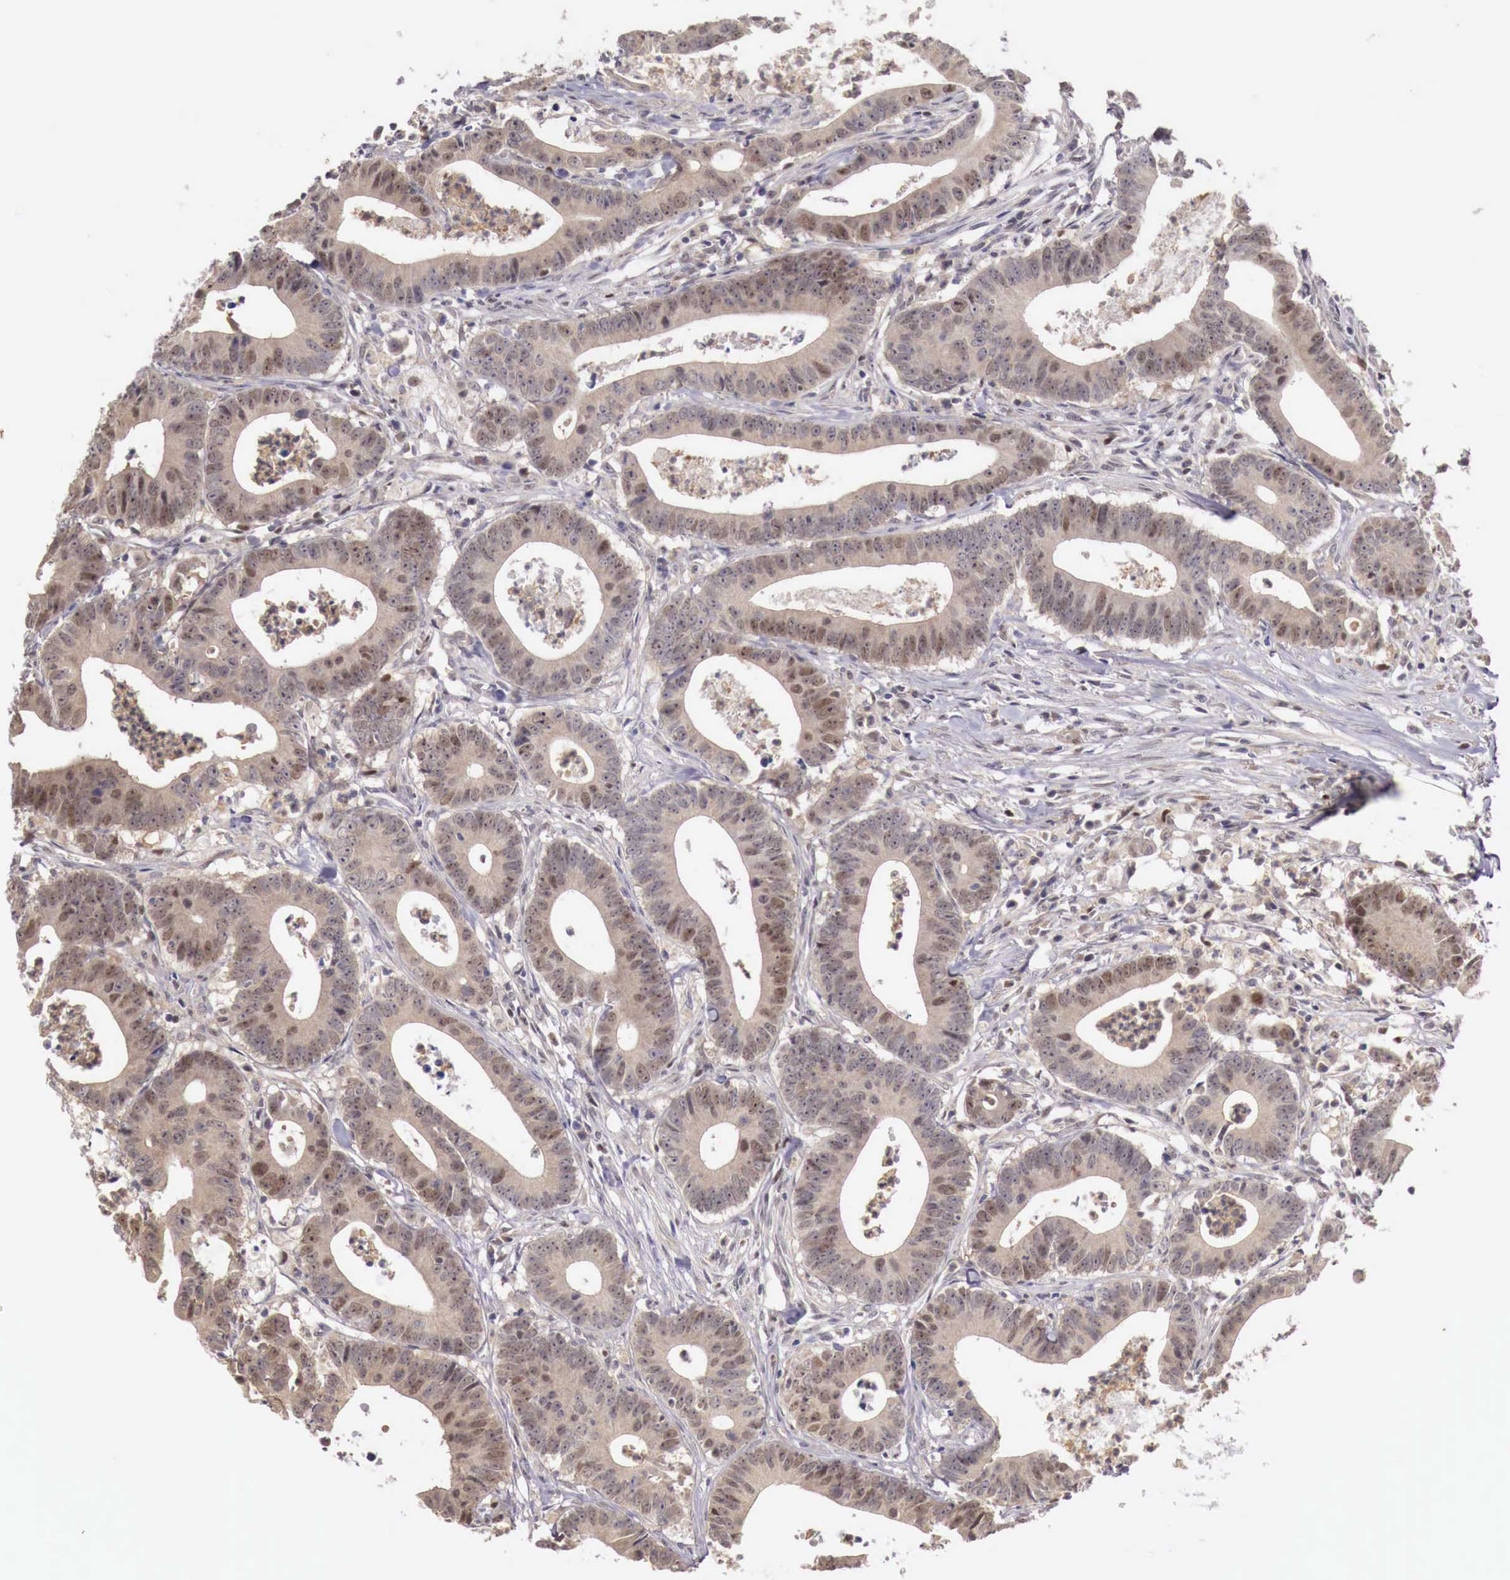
{"staining": {"intensity": "moderate", "quantity": "25%-75%", "location": "nuclear"}, "tissue": "colorectal cancer", "cell_type": "Tumor cells", "image_type": "cancer", "snomed": [{"axis": "morphology", "description": "Adenocarcinoma, NOS"}, {"axis": "topography", "description": "Colon"}], "caption": "The photomicrograph displays staining of colorectal cancer, revealing moderate nuclear protein staining (brown color) within tumor cells.", "gene": "ENOX2", "patient": {"sex": "male", "age": 55}}